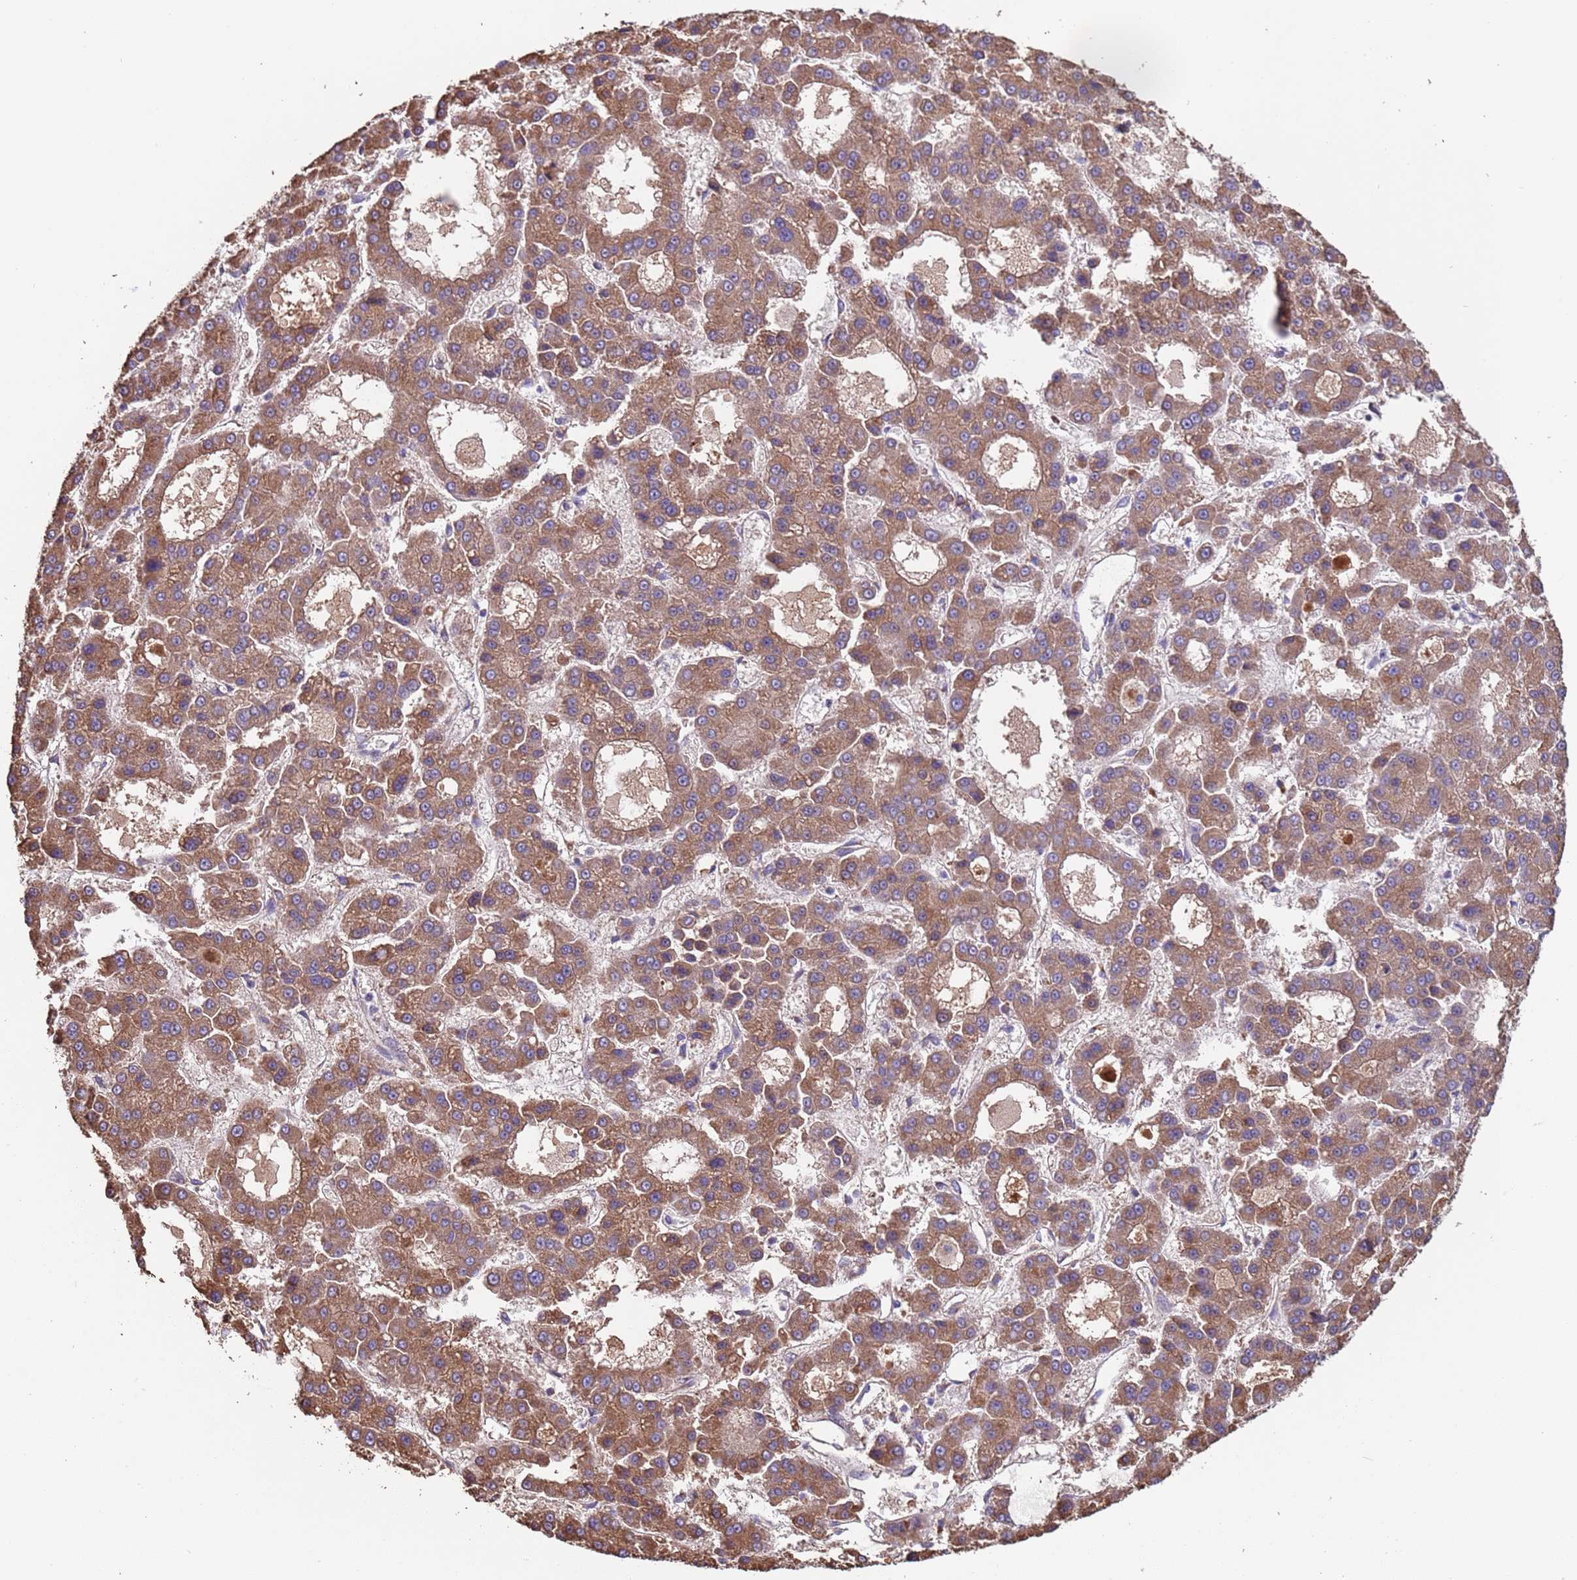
{"staining": {"intensity": "moderate", "quantity": ">75%", "location": "cytoplasmic/membranous"}, "tissue": "liver cancer", "cell_type": "Tumor cells", "image_type": "cancer", "snomed": [{"axis": "morphology", "description": "Carcinoma, Hepatocellular, NOS"}, {"axis": "topography", "description": "Liver"}], "caption": "Protein expression analysis of liver cancer shows moderate cytoplasmic/membranous expression in about >75% of tumor cells.", "gene": "EEF1AKMT1", "patient": {"sex": "male", "age": 70}}